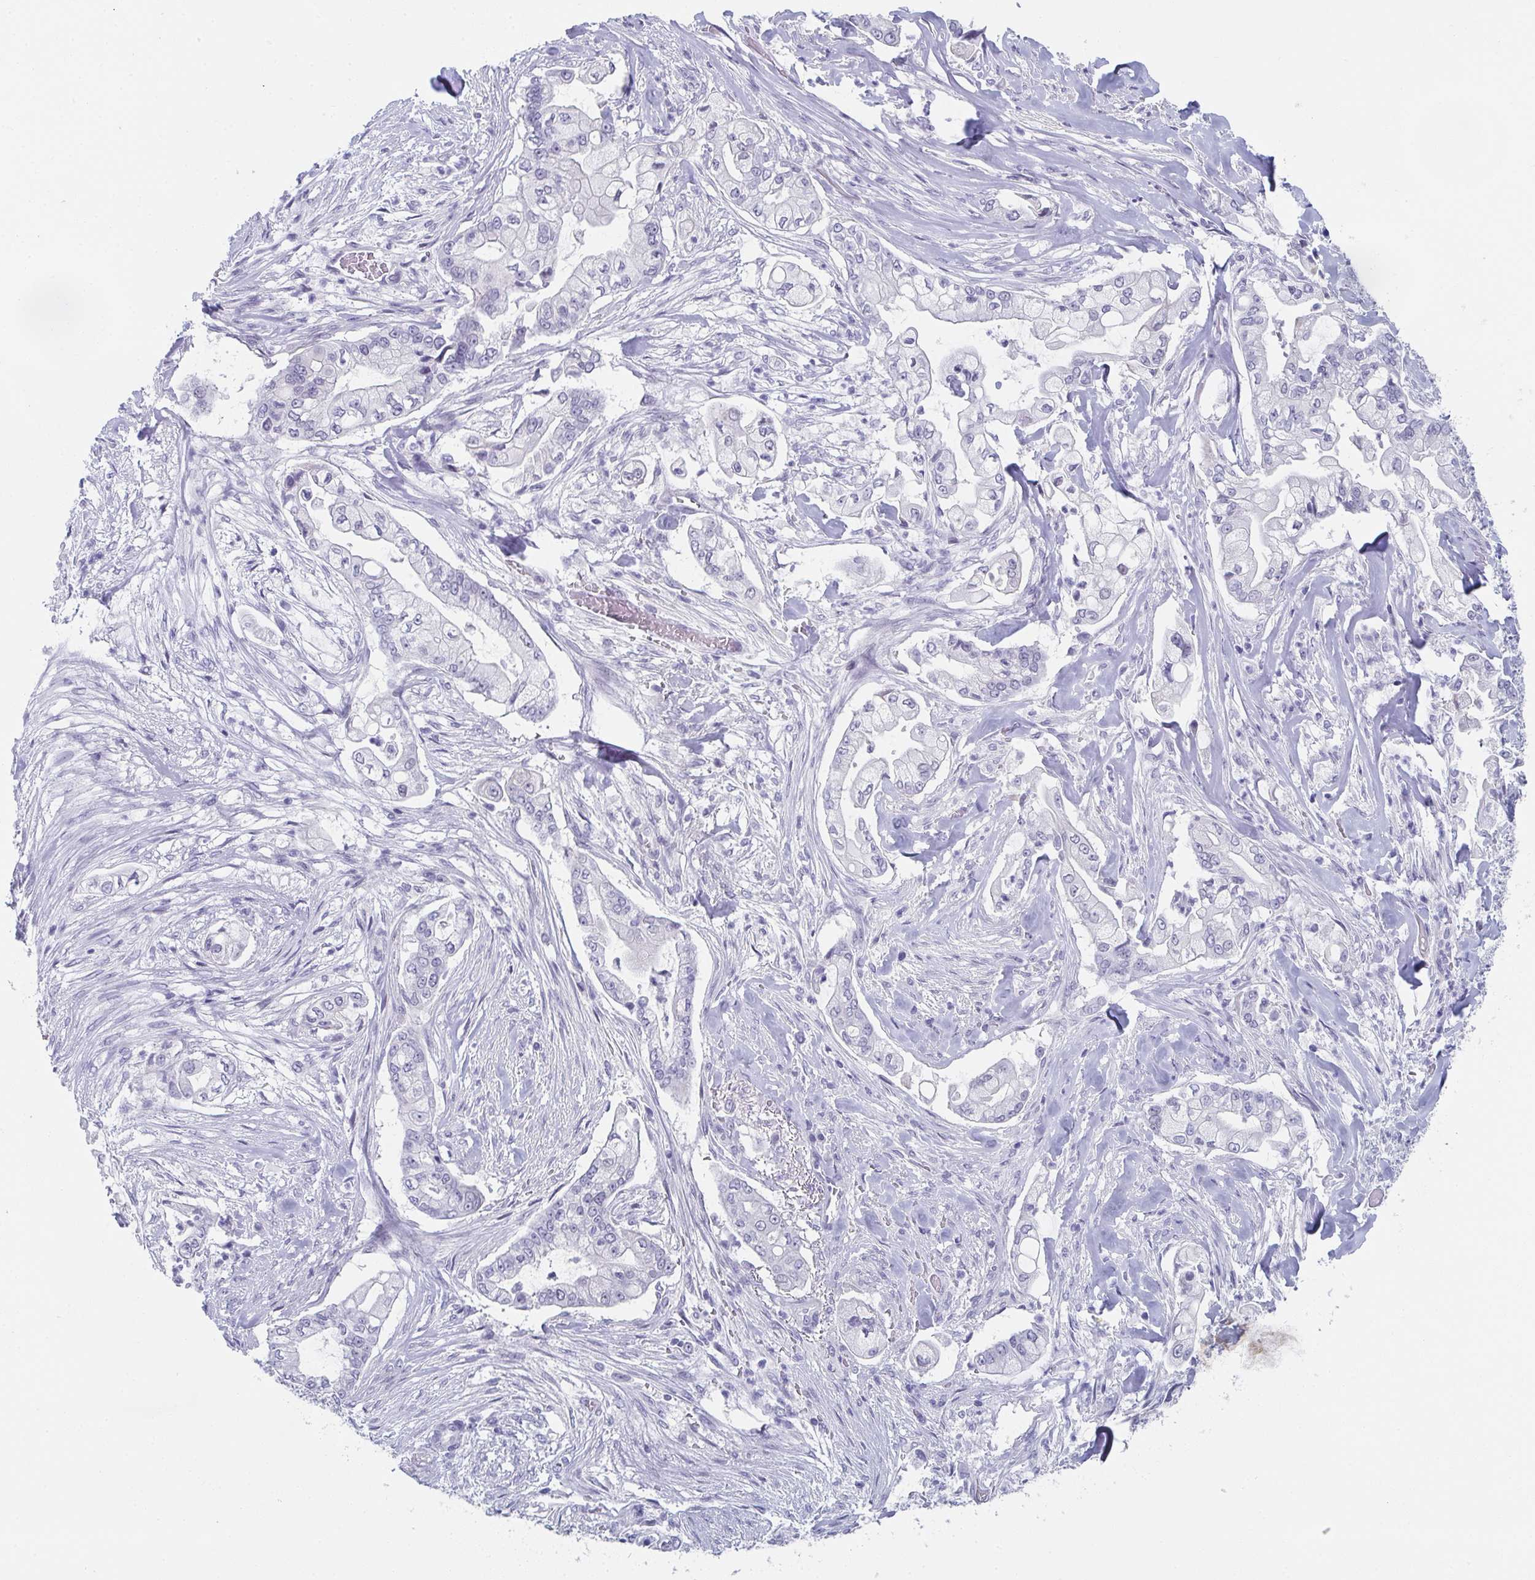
{"staining": {"intensity": "negative", "quantity": "none", "location": "none"}, "tissue": "pancreatic cancer", "cell_type": "Tumor cells", "image_type": "cancer", "snomed": [{"axis": "morphology", "description": "Adenocarcinoma, NOS"}, {"axis": "topography", "description": "Pancreas"}], "caption": "Tumor cells are negative for protein expression in human pancreatic adenocarcinoma.", "gene": "DYDC2", "patient": {"sex": "female", "age": 69}}